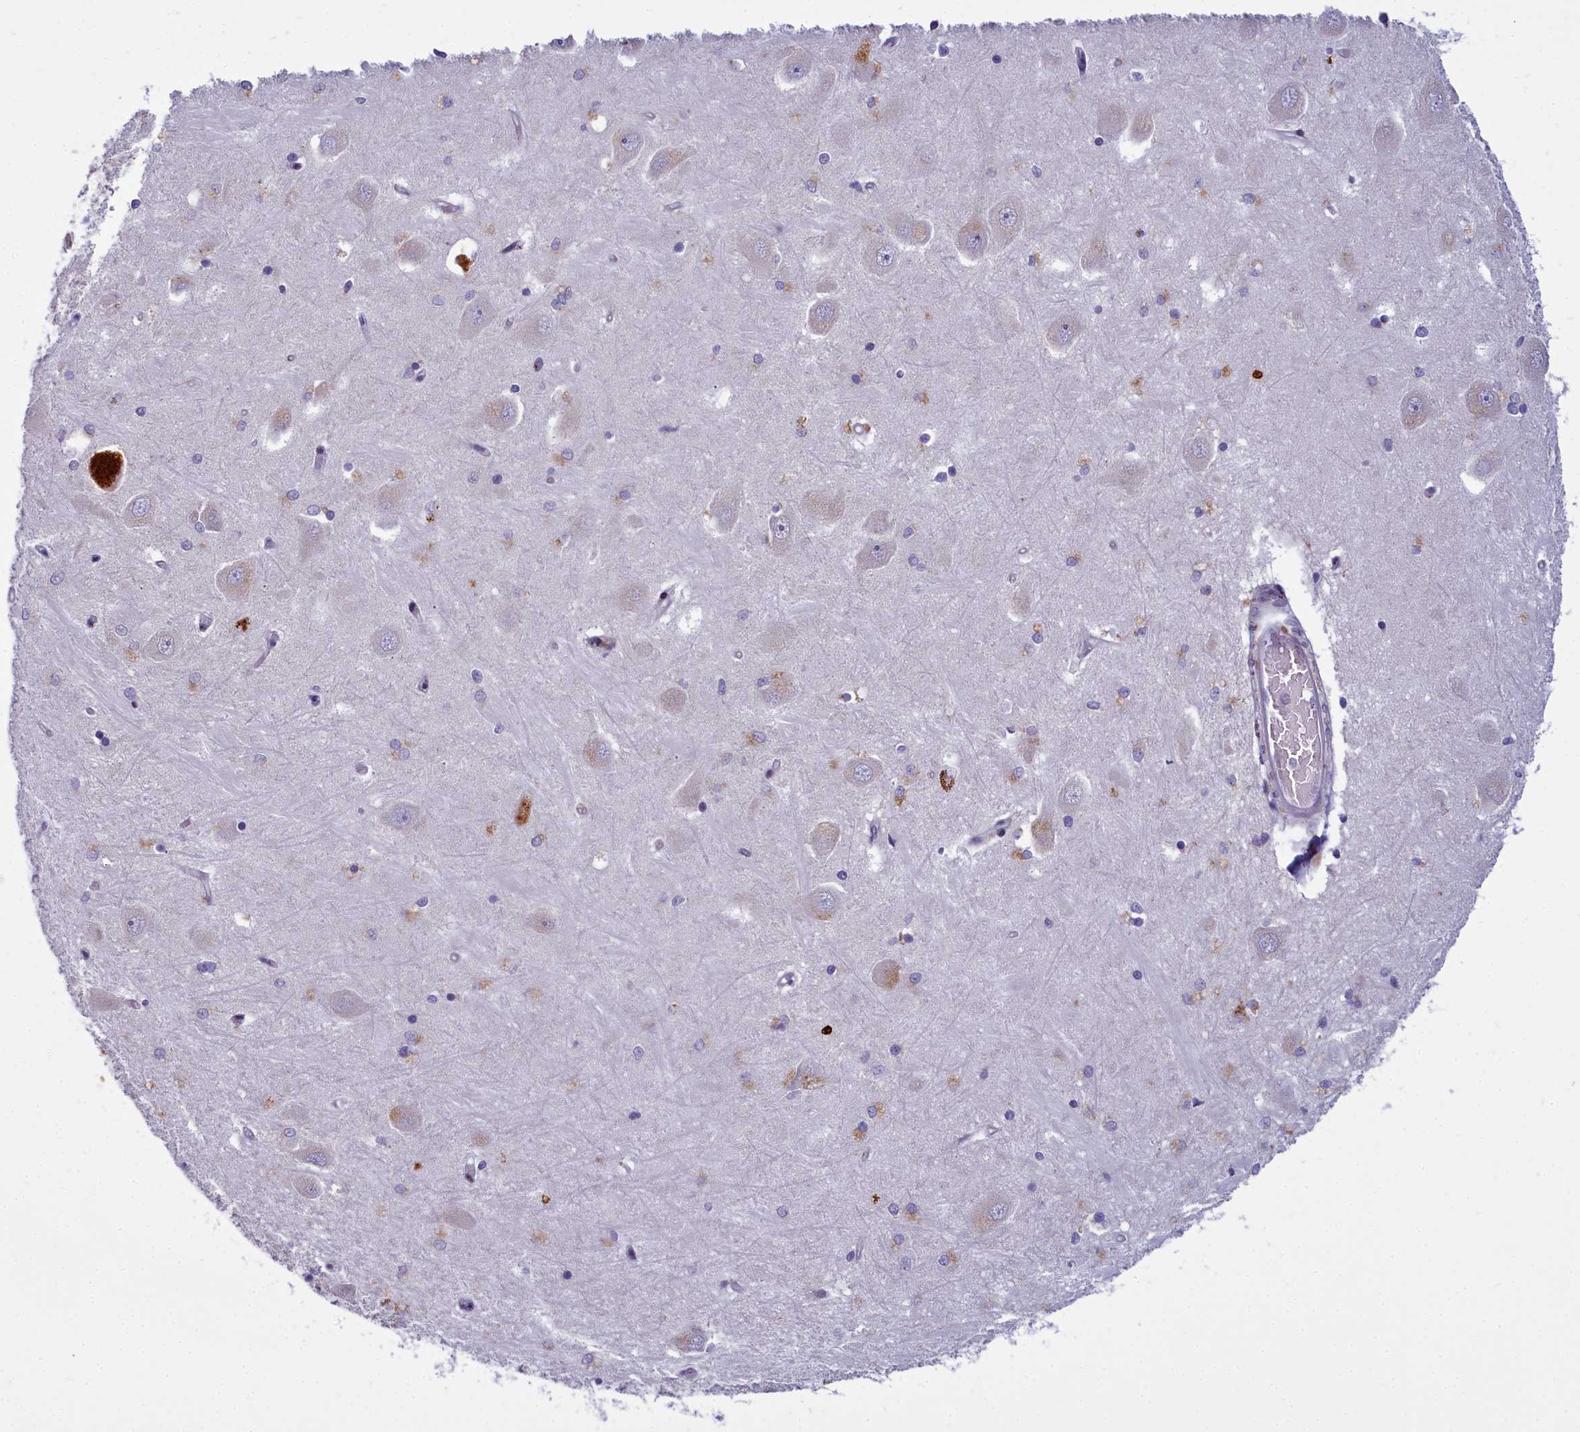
{"staining": {"intensity": "moderate", "quantity": "<25%", "location": "cytoplasmic/membranous"}, "tissue": "hippocampus", "cell_type": "Glial cells", "image_type": "normal", "snomed": [{"axis": "morphology", "description": "Normal tissue, NOS"}, {"axis": "topography", "description": "Hippocampus"}], "caption": "A low amount of moderate cytoplasmic/membranous positivity is identified in approximately <25% of glial cells in benign hippocampus.", "gene": "WDPCP", "patient": {"sex": "male", "age": 45}}